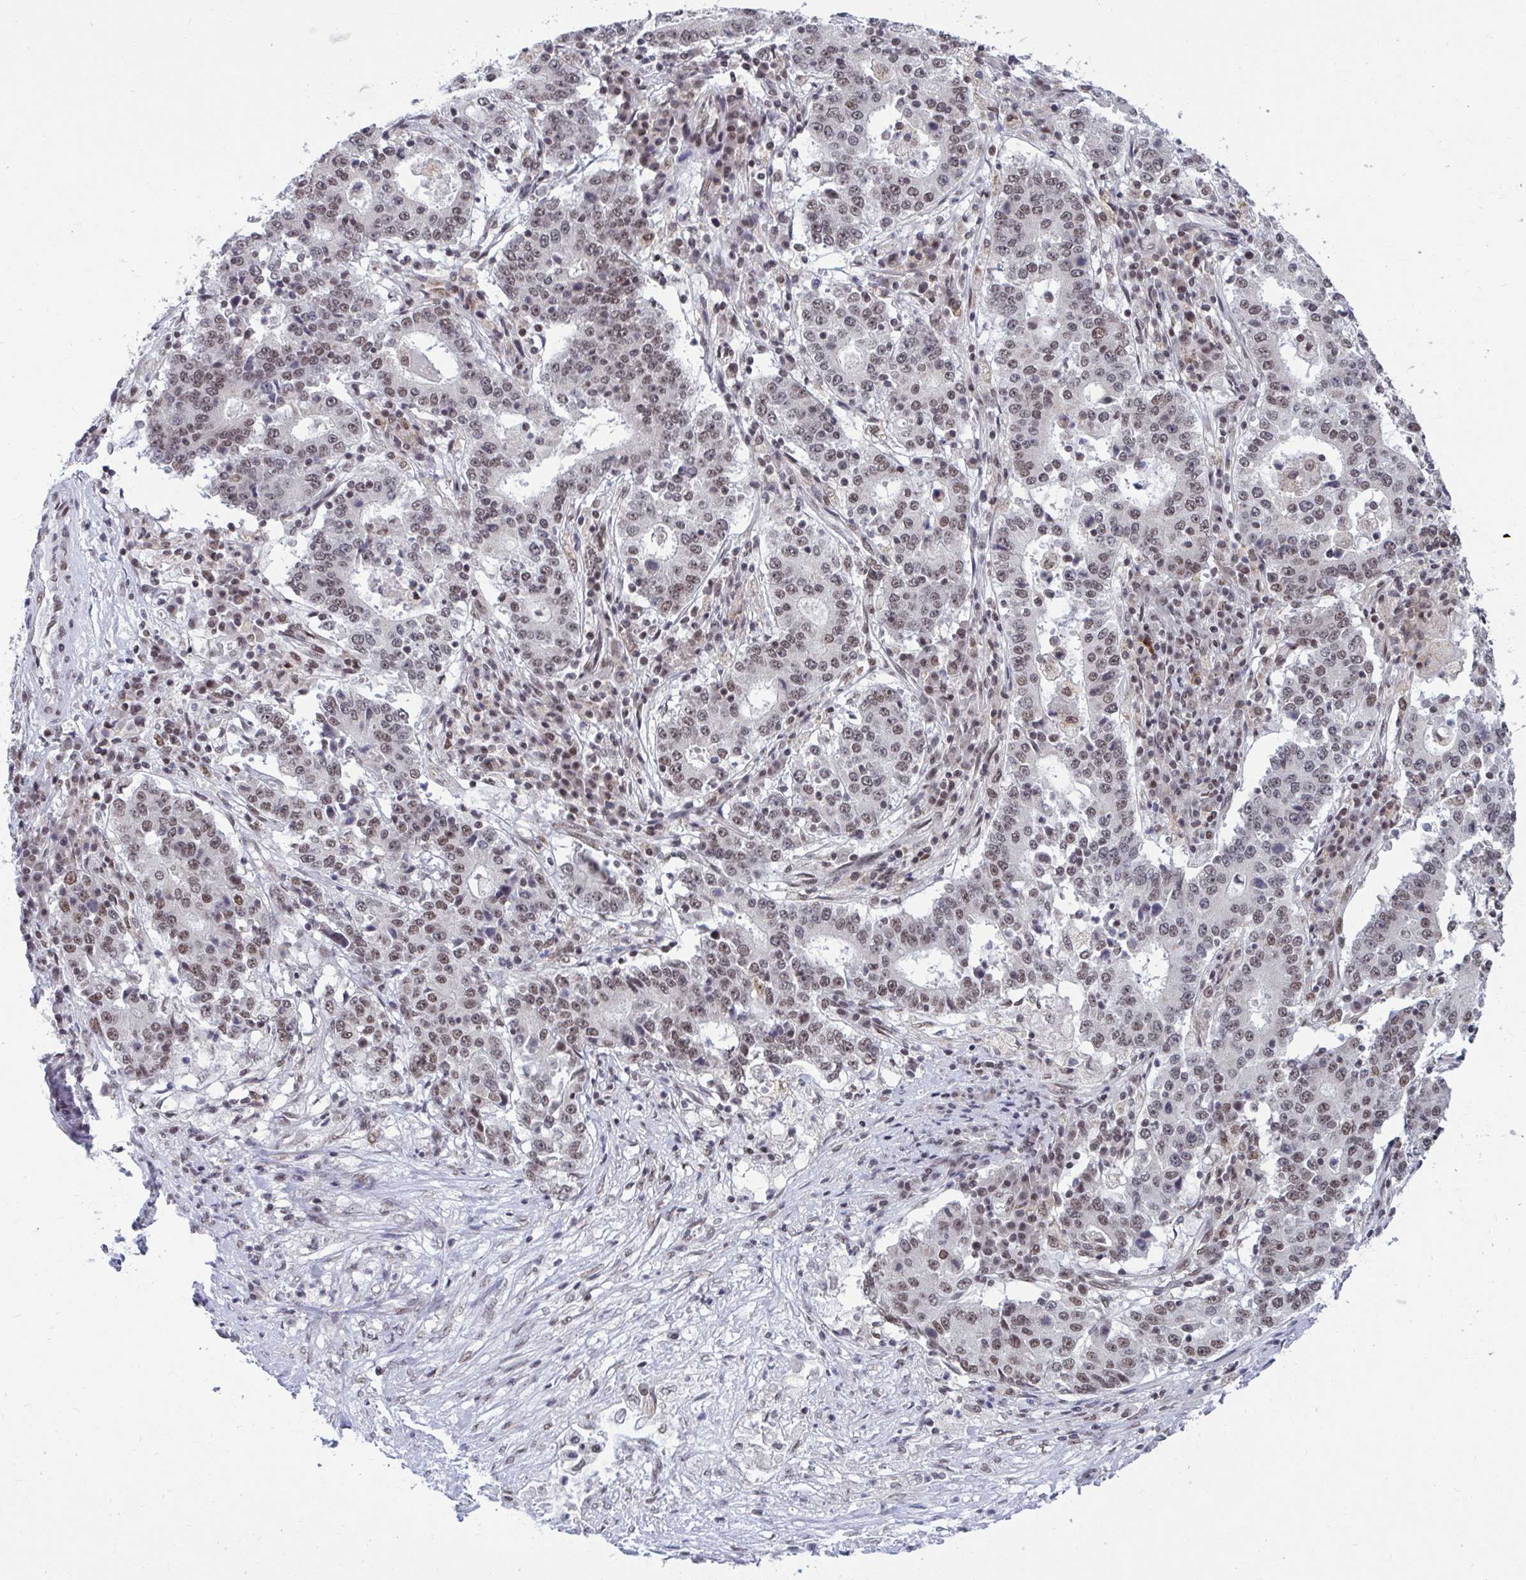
{"staining": {"intensity": "weak", "quantity": "25%-75%", "location": "nuclear"}, "tissue": "stomach cancer", "cell_type": "Tumor cells", "image_type": "cancer", "snomed": [{"axis": "morphology", "description": "Adenocarcinoma, NOS"}, {"axis": "topography", "description": "Stomach"}], "caption": "Immunohistochemistry image of neoplastic tissue: stomach cancer (adenocarcinoma) stained using immunohistochemistry shows low levels of weak protein expression localized specifically in the nuclear of tumor cells, appearing as a nuclear brown color.", "gene": "PHF10", "patient": {"sex": "male", "age": 59}}